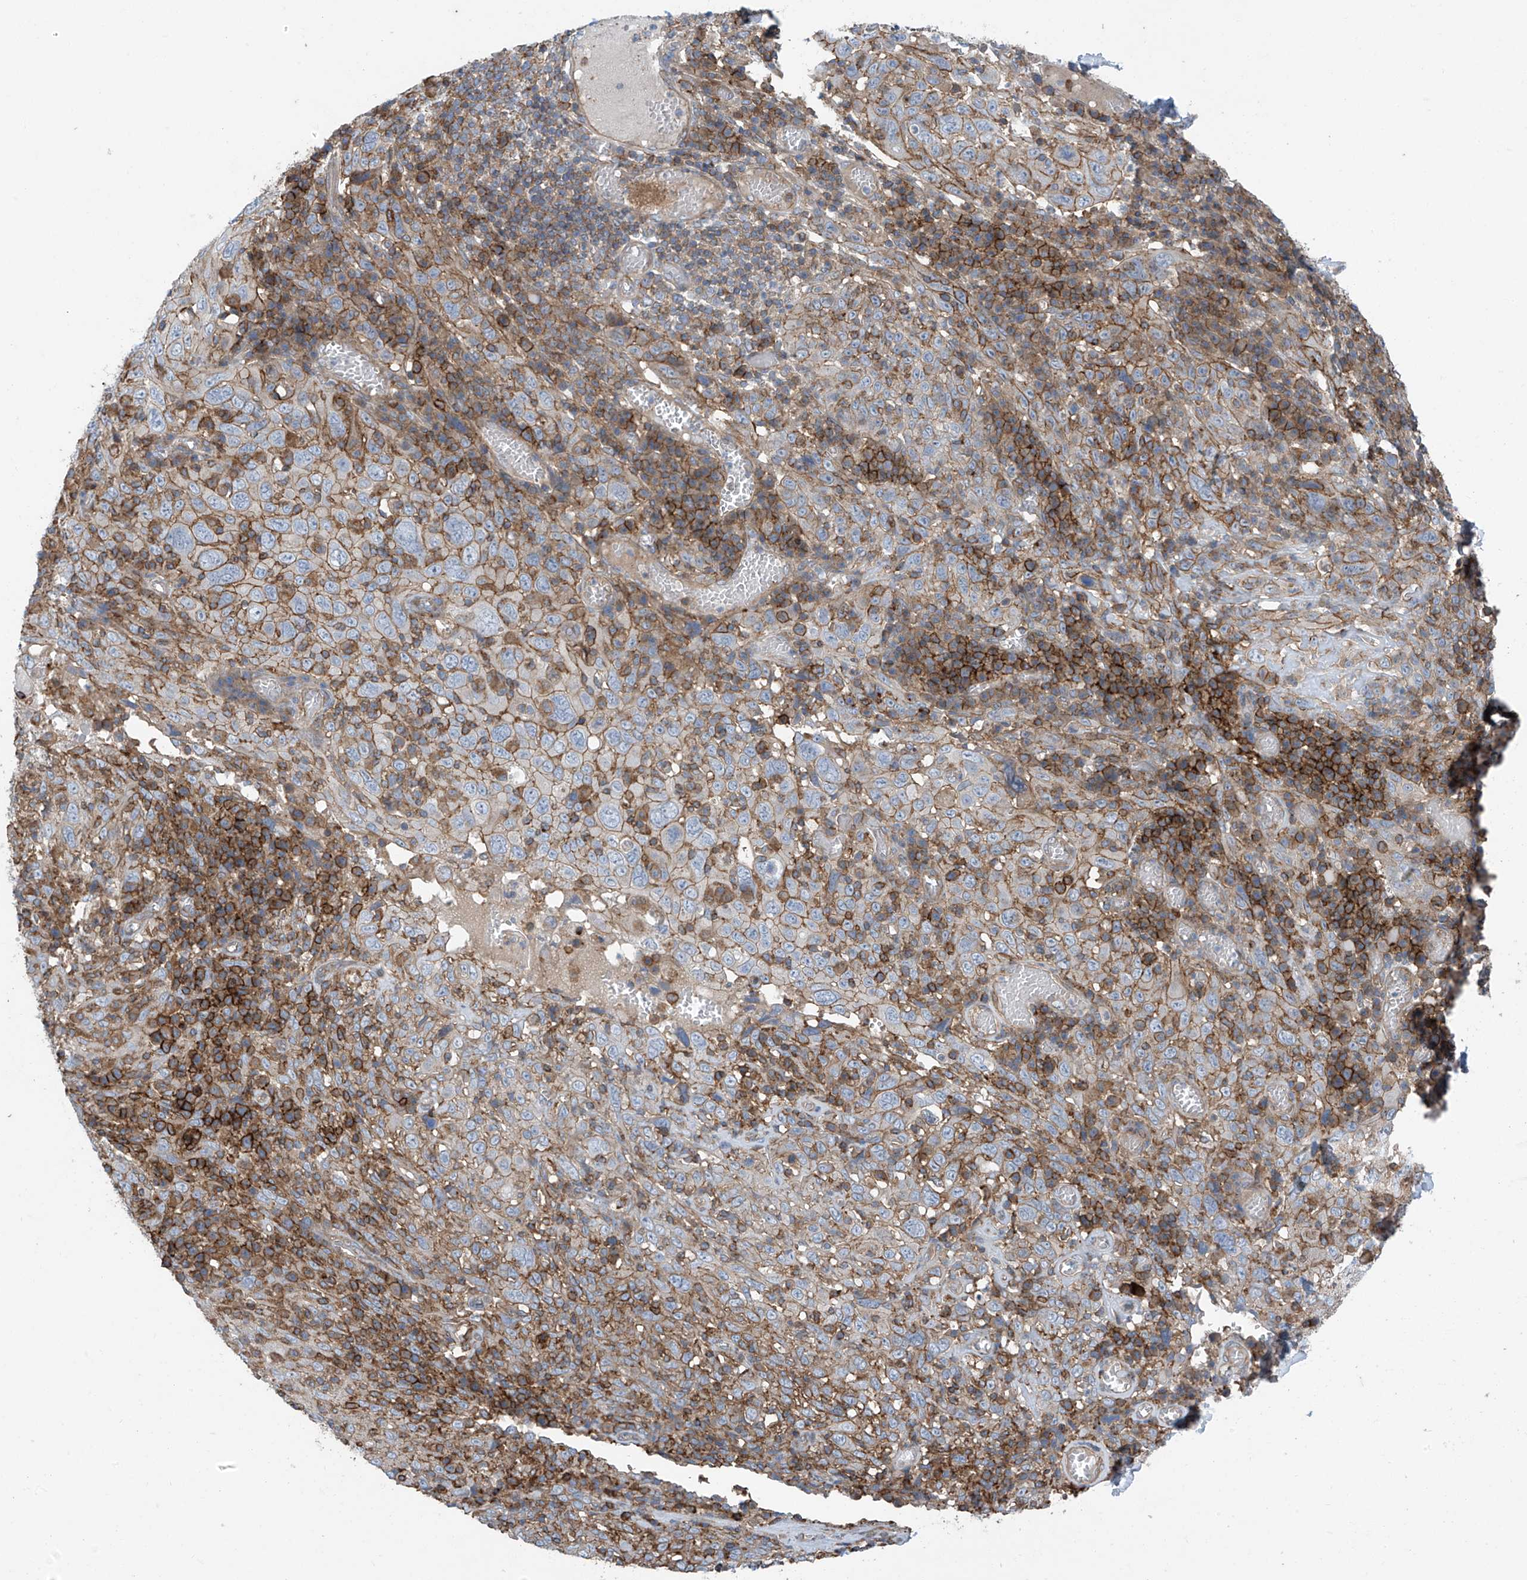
{"staining": {"intensity": "moderate", "quantity": ">75%", "location": "cytoplasmic/membranous"}, "tissue": "cervical cancer", "cell_type": "Tumor cells", "image_type": "cancer", "snomed": [{"axis": "morphology", "description": "Squamous cell carcinoma, NOS"}, {"axis": "topography", "description": "Cervix"}], "caption": "Immunohistochemistry micrograph of neoplastic tissue: cervical cancer (squamous cell carcinoma) stained using immunohistochemistry (IHC) demonstrates medium levels of moderate protein expression localized specifically in the cytoplasmic/membranous of tumor cells, appearing as a cytoplasmic/membranous brown color.", "gene": "SLC1A5", "patient": {"sex": "female", "age": 46}}